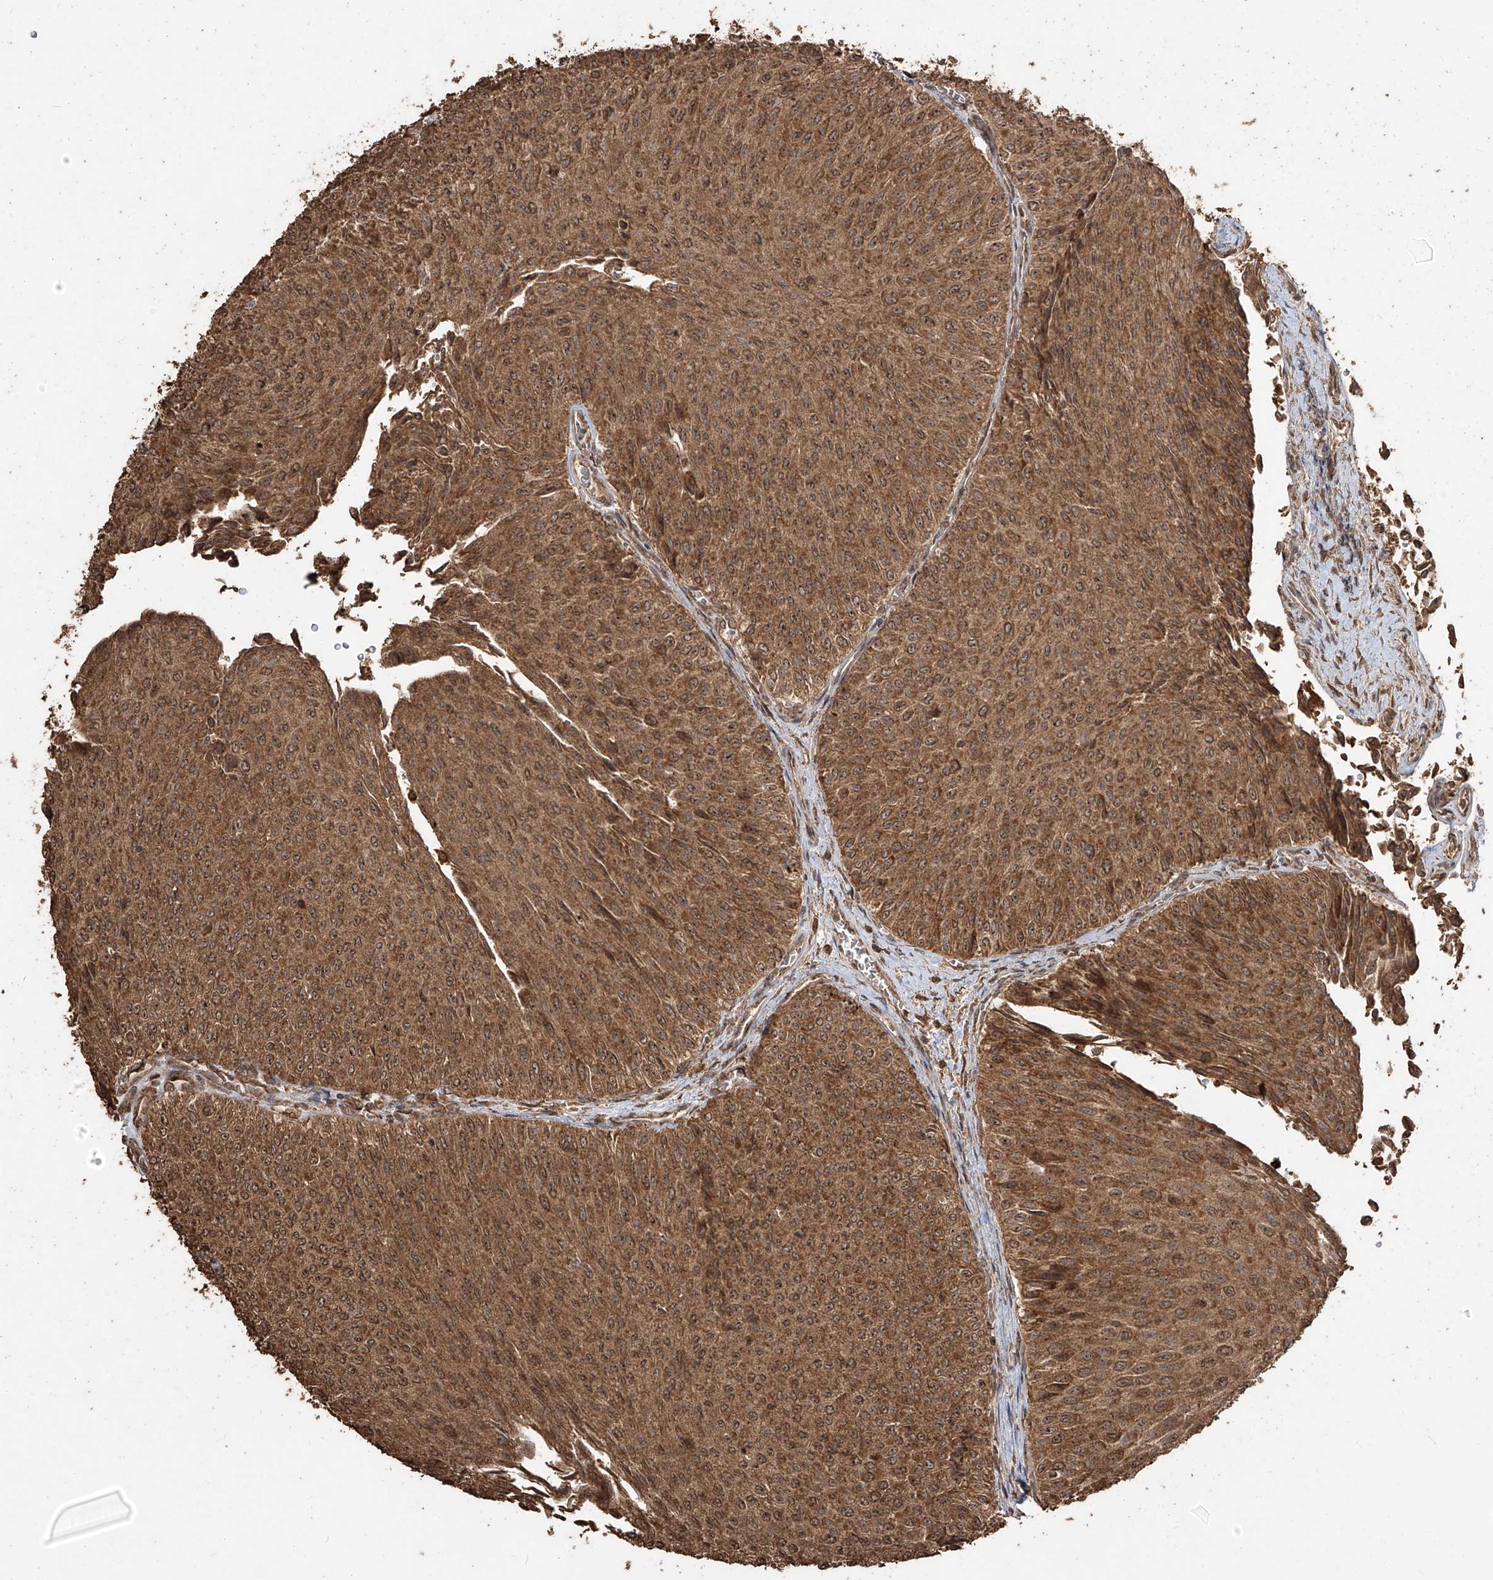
{"staining": {"intensity": "moderate", "quantity": ">75%", "location": "cytoplasmic/membranous,nuclear"}, "tissue": "urothelial cancer", "cell_type": "Tumor cells", "image_type": "cancer", "snomed": [{"axis": "morphology", "description": "Urothelial carcinoma, Low grade"}, {"axis": "topography", "description": "Urinary bladder"}], "caption": "Tumor cells demonstrate moderate cytoplasmic/membranous and nuclear staining in about >75% of cells in urothelial cancer.", "gene": "ZNF660", "patient": {"sex": "male", "age": 78}}